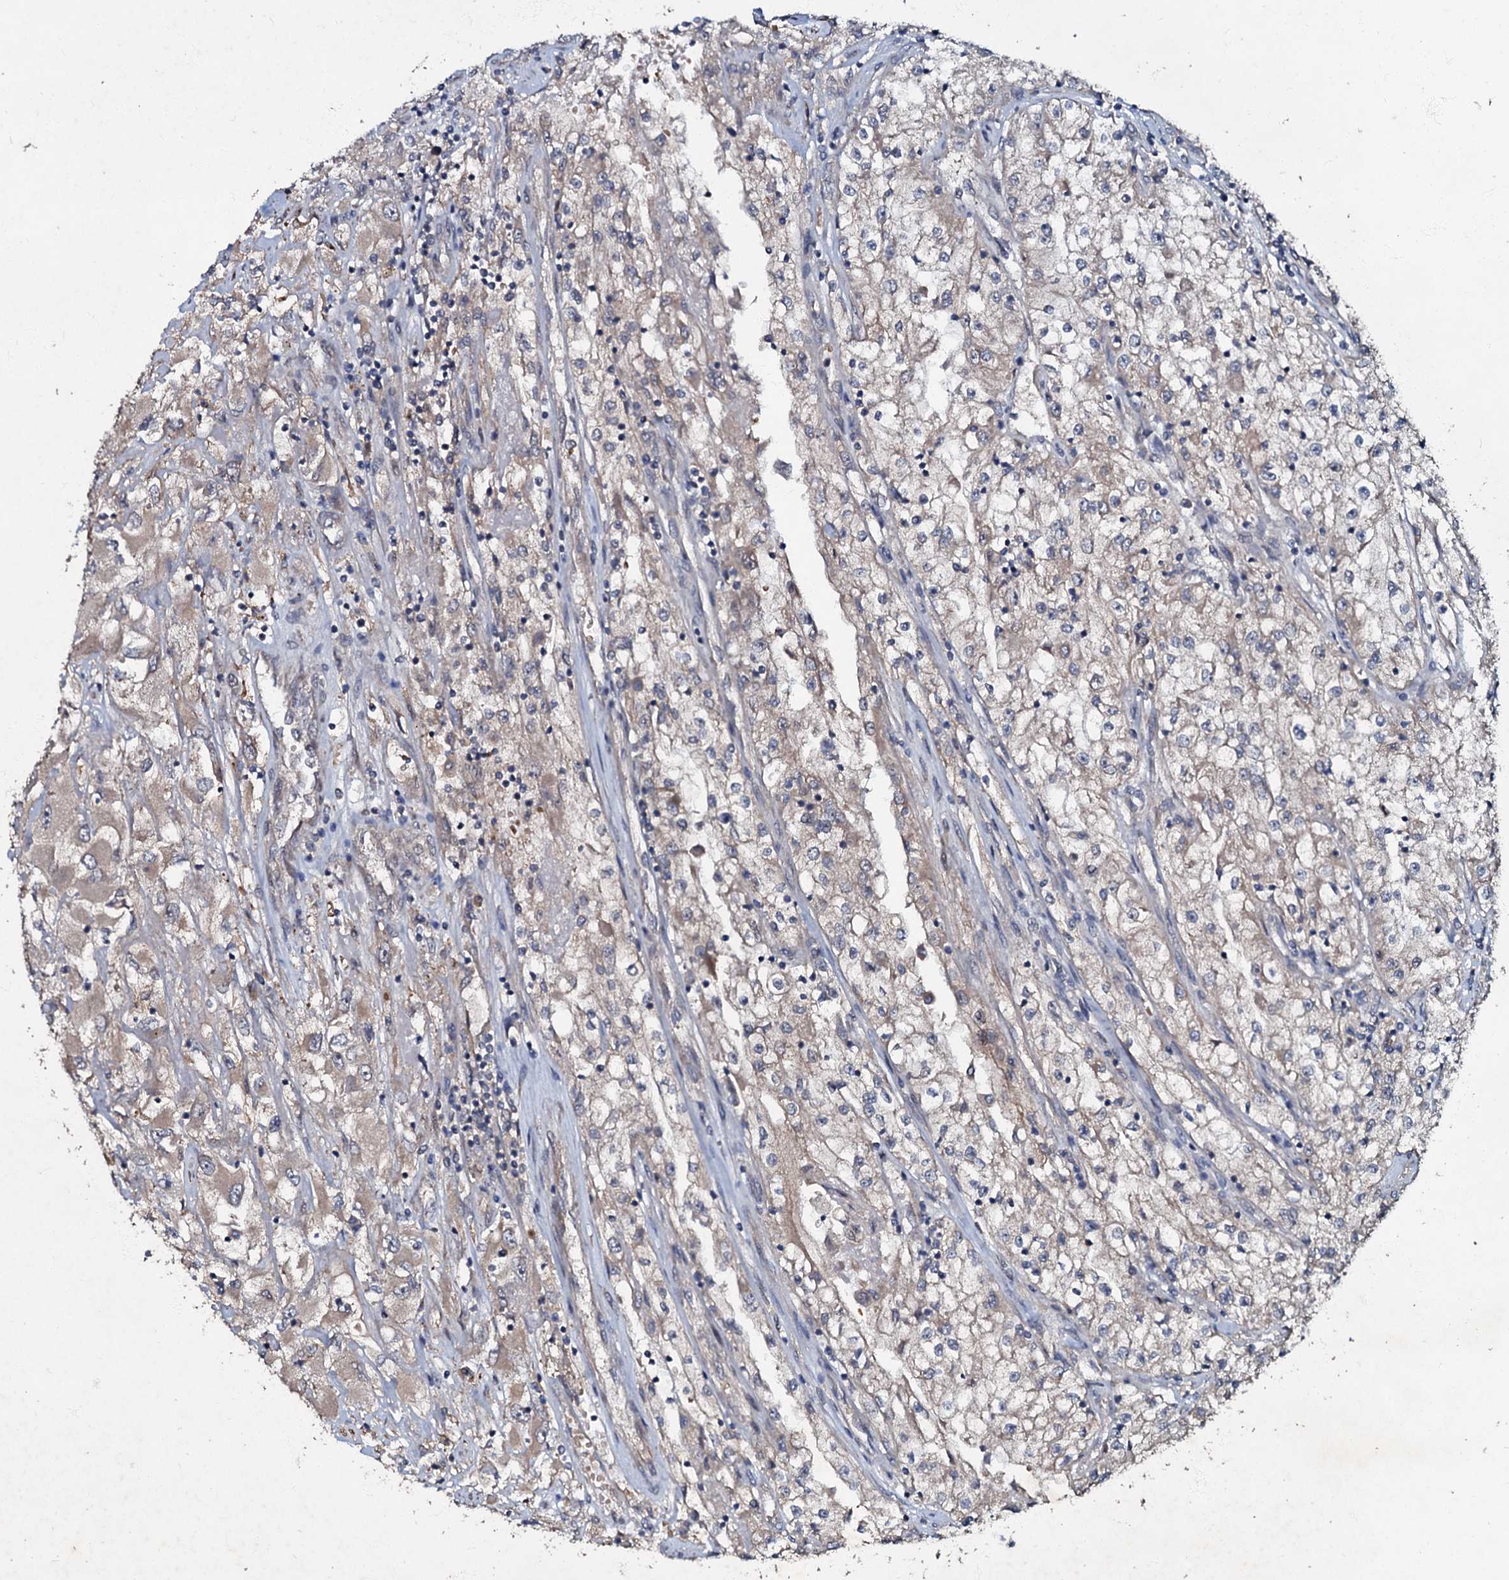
{"staining": {"intensity": "negative", "quantity": "none", "location": "none"}, "tissue": "renal cancer", "cell_type": "Tumor cells", "image_type": "cancer", "snomed": [{"axis": "morphology", "description": "Adenocarcinoma, NOS"}, {"axis": "topography", "description": "Kidney"}], "caption": "Micrograph shows no protein expression in tumor cells of renal cancer (adenocarcinoma) tissue.", "gene": "MANSC4", "patient": {"sex": "female", "age": 52}}